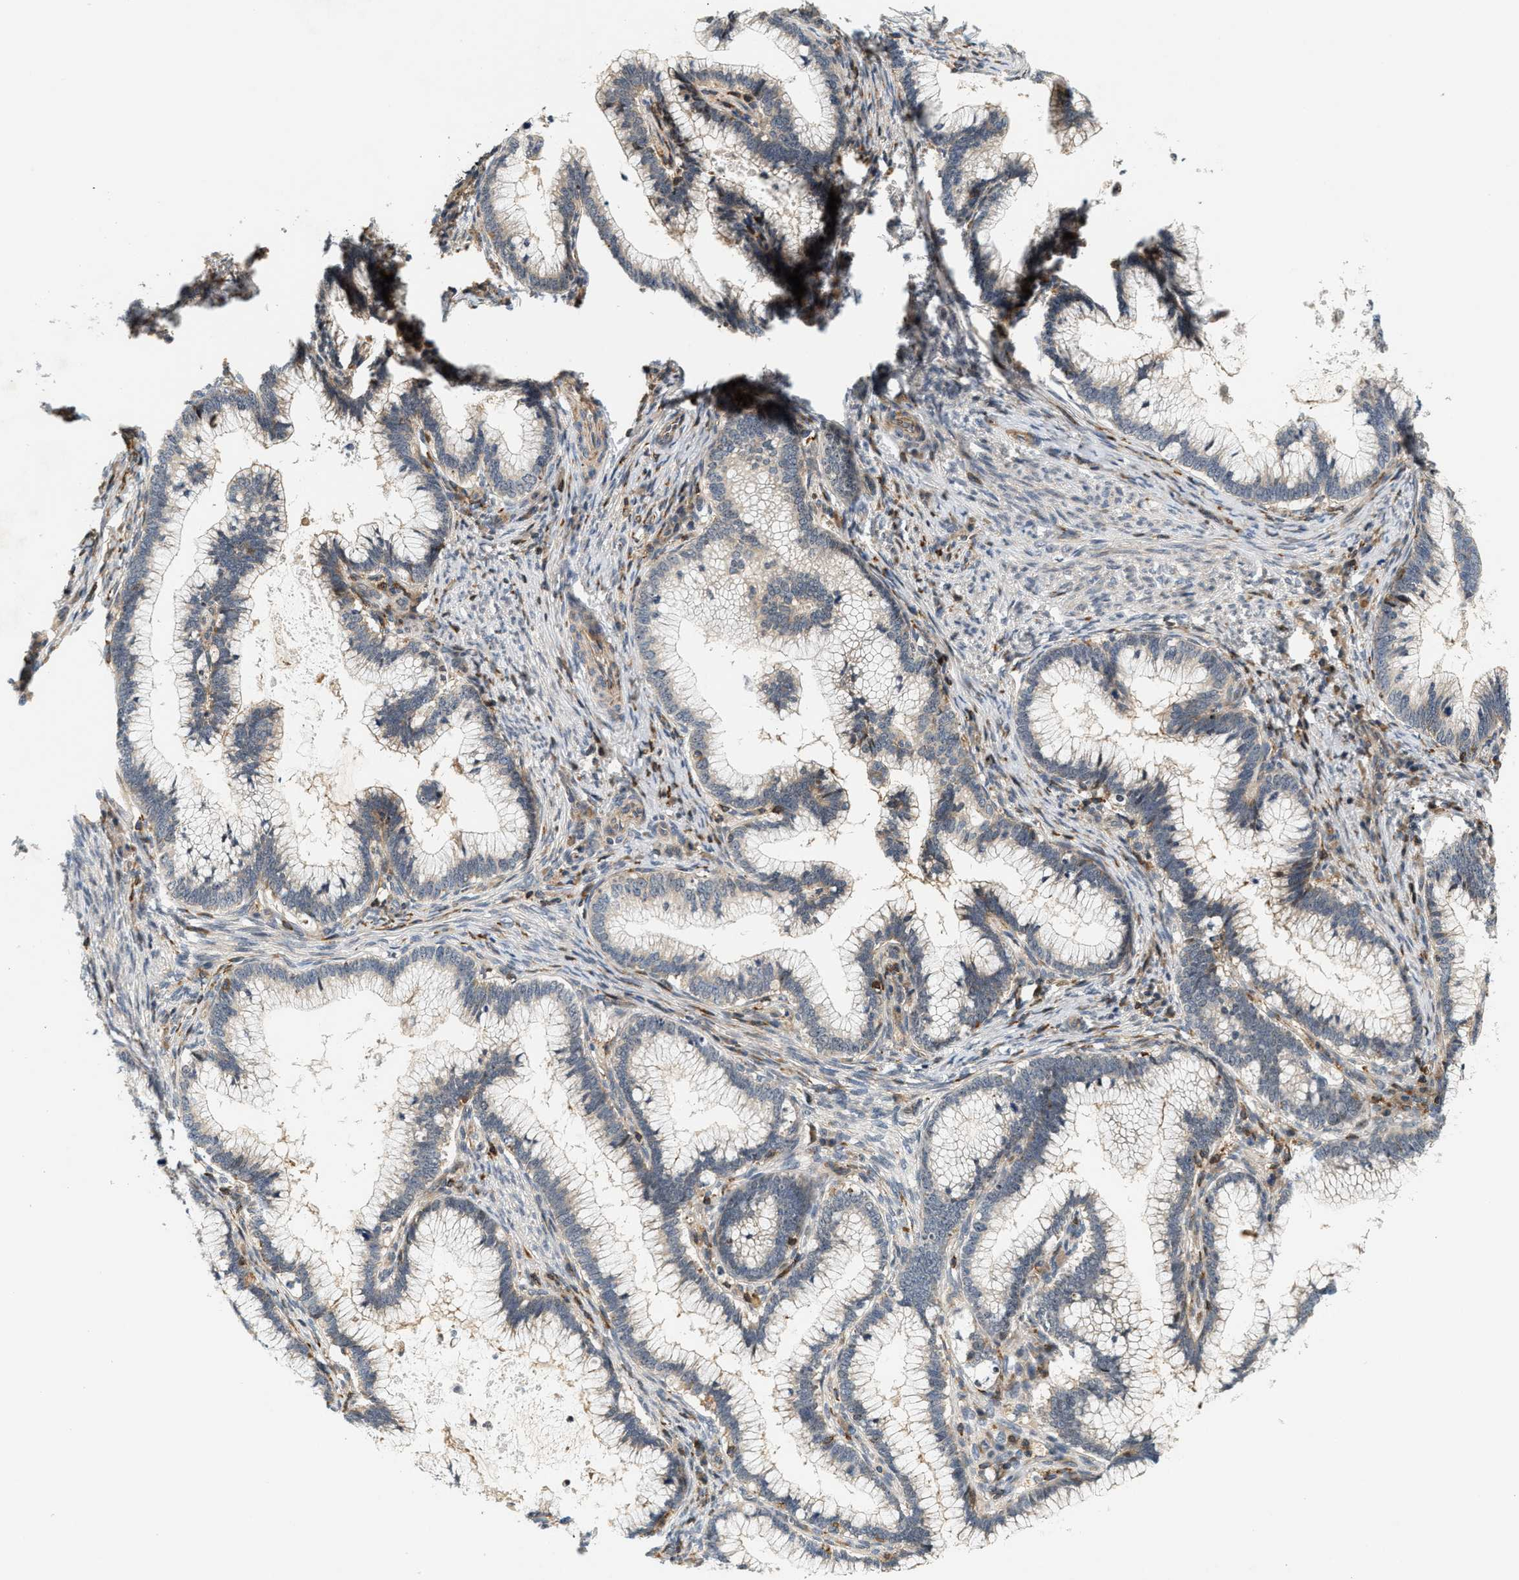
{"staining": {"intensity": "weak", "quantity": "25%-75%", "location": "cytoplasmic/membranous"}, "tissue": "cervical cancer", "cell_type": "Tumor cells", "image_type": "cancer", "snomed": [{"axis": "morphology", "description": "Adenocarcinoma, NOS"}, {"axis": "topography", "description": "Cervix"}], "caption": "There is low levels of weak cytoplasmic/membranous staining in tumor cells of cervical adenocarcinoma, as demonstrated by immunohistochemical staining (brown color).", "gene": "SAMD9", "patient": {"sex": "female", "age": 36}}